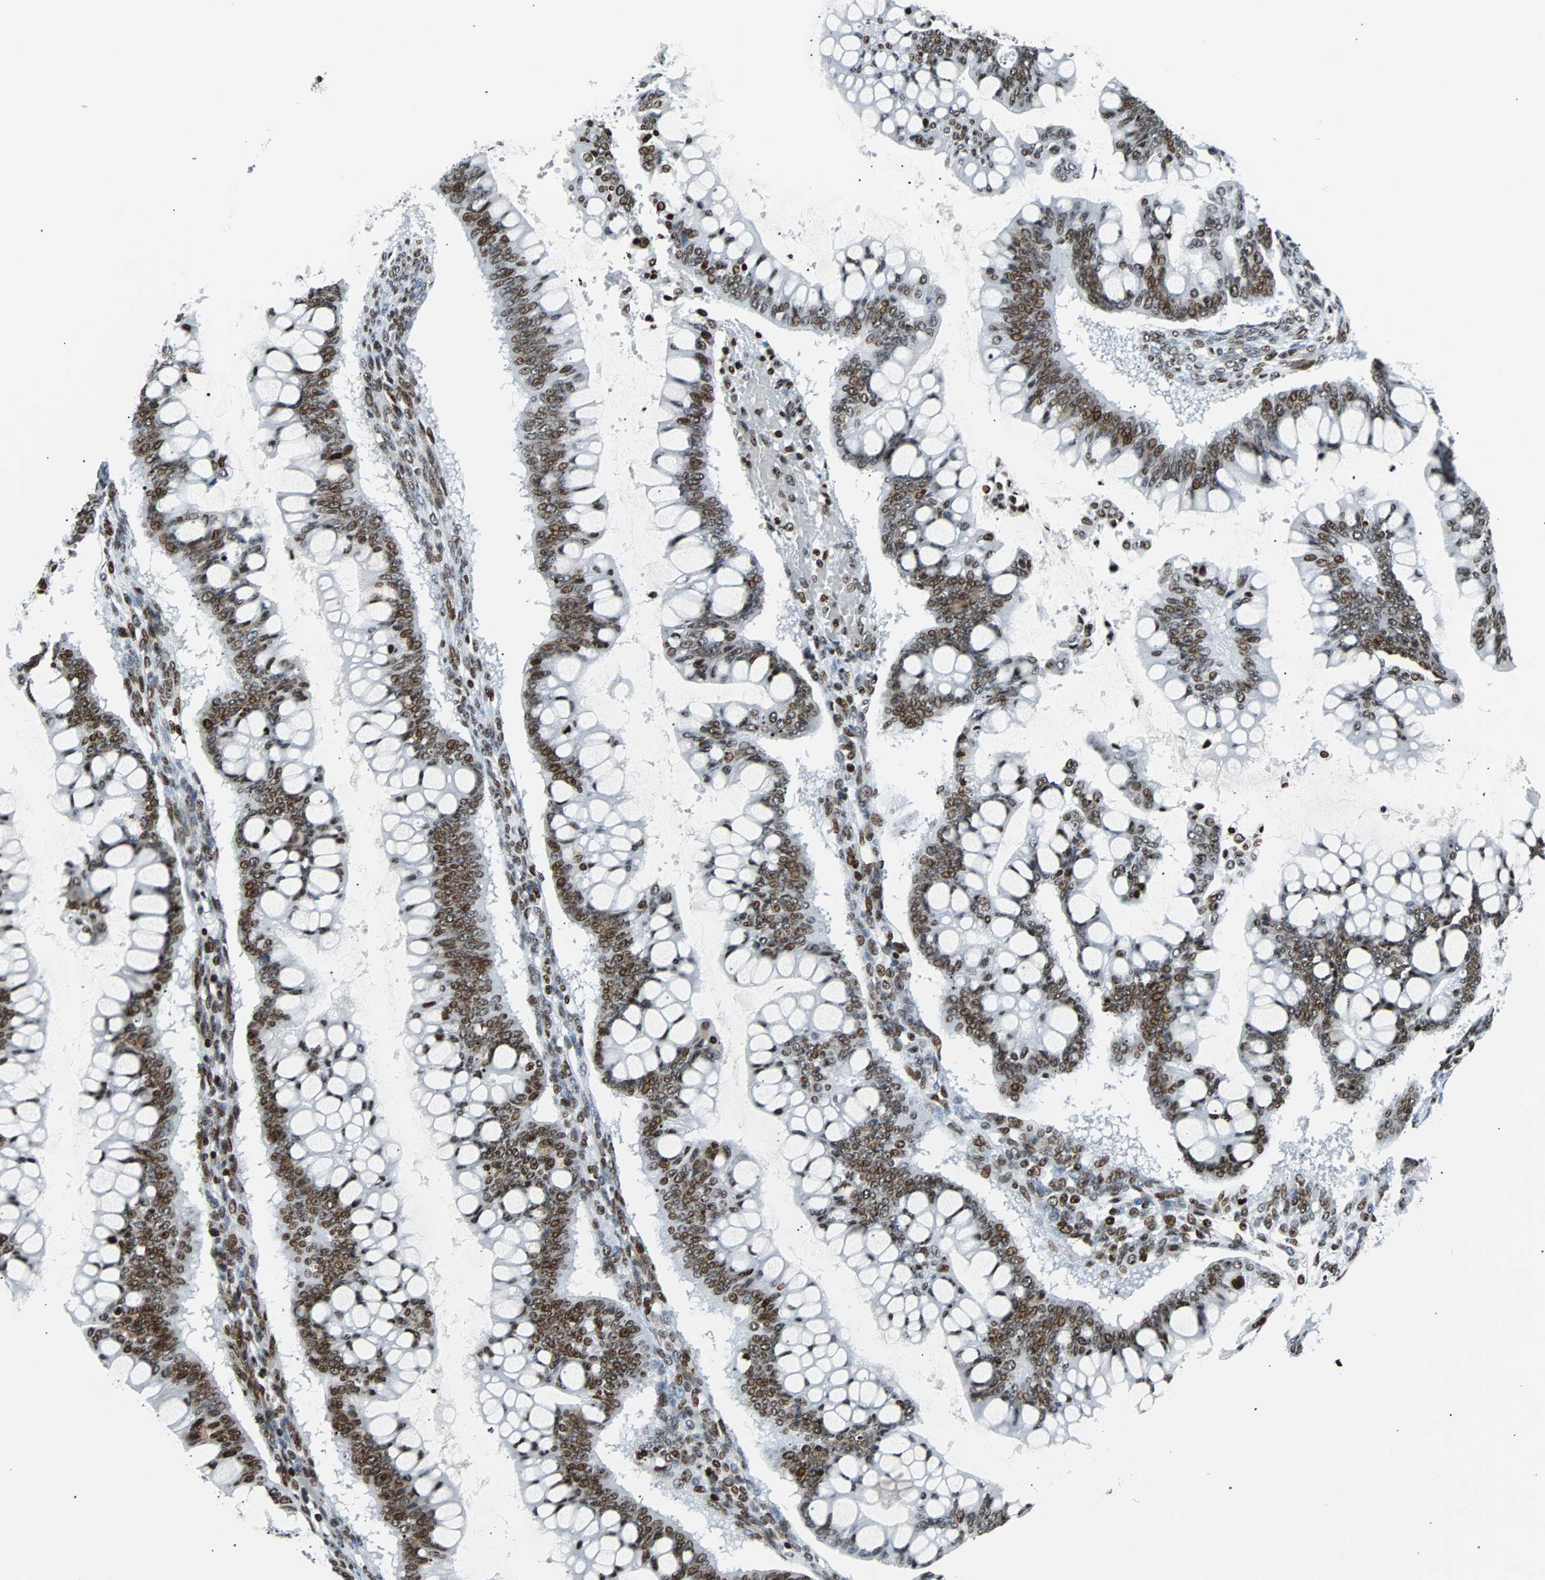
{"staining": {"intensity": "moderate", "quantity": ">75%", "location": "nuclear"}, "tissue": "ovarian cancer", "cell_type": "Tumor cells", "image_type": "cancer", "snomed": [{"axis": "morphology", "description": "Cystadenocarcinoma, mucinous, NOS"}, {"axis": "topography", "description": "Ovary"}], "caption": "Moderate nuclear expression is seen in approximately >75% of tumor cells in ovarian cancer.", "gene": "ZNF131", "patient": {"sex": "female", "age": 73}}